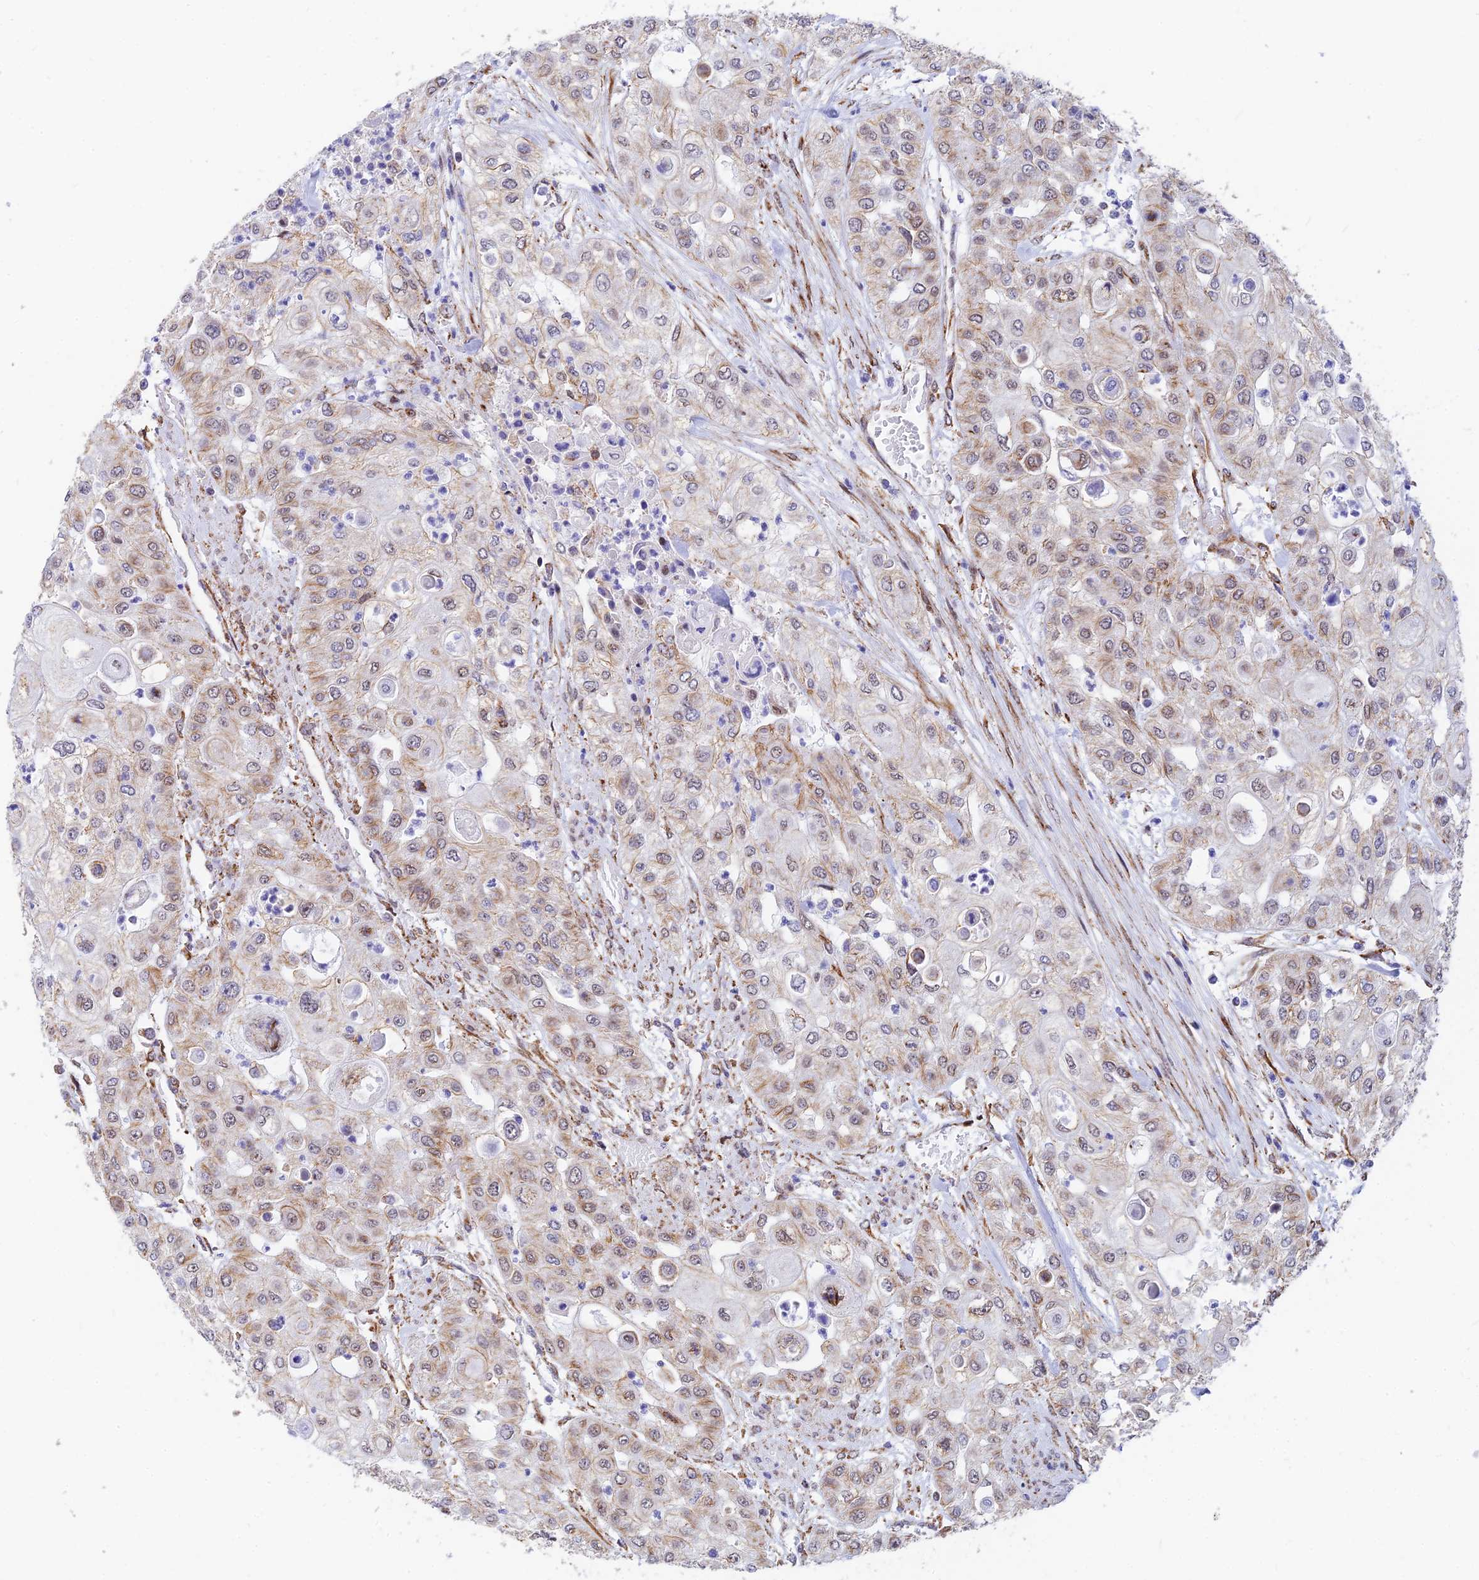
{"staining": {"intensity": "moderate", "quantity": "25%-75%", "location": "cytoplasmic/membranous,nuclear"}, "tissue": "urothelial cancer", "cell_type": "Tumor cells", "image_type": "cancer", "snomed": [{"axis": "morphology", "description": "Urothelial carcinoma, High grade"}, {"axis": "topography", "description": "Urinary bladder"}], "caption": "DAB (3,3'-diaminobenzidine) immunohistochemical staining of human urothelial cancer displays moderate cytoplasmic/membranous and nuclear protein positivity in approximately 25%-75% of tumor cells. (Brightfield microscopy of DAB IHC at high magnification).", "gene": "VSTM2L", "patient": {"sex": "female", "age": 79}}